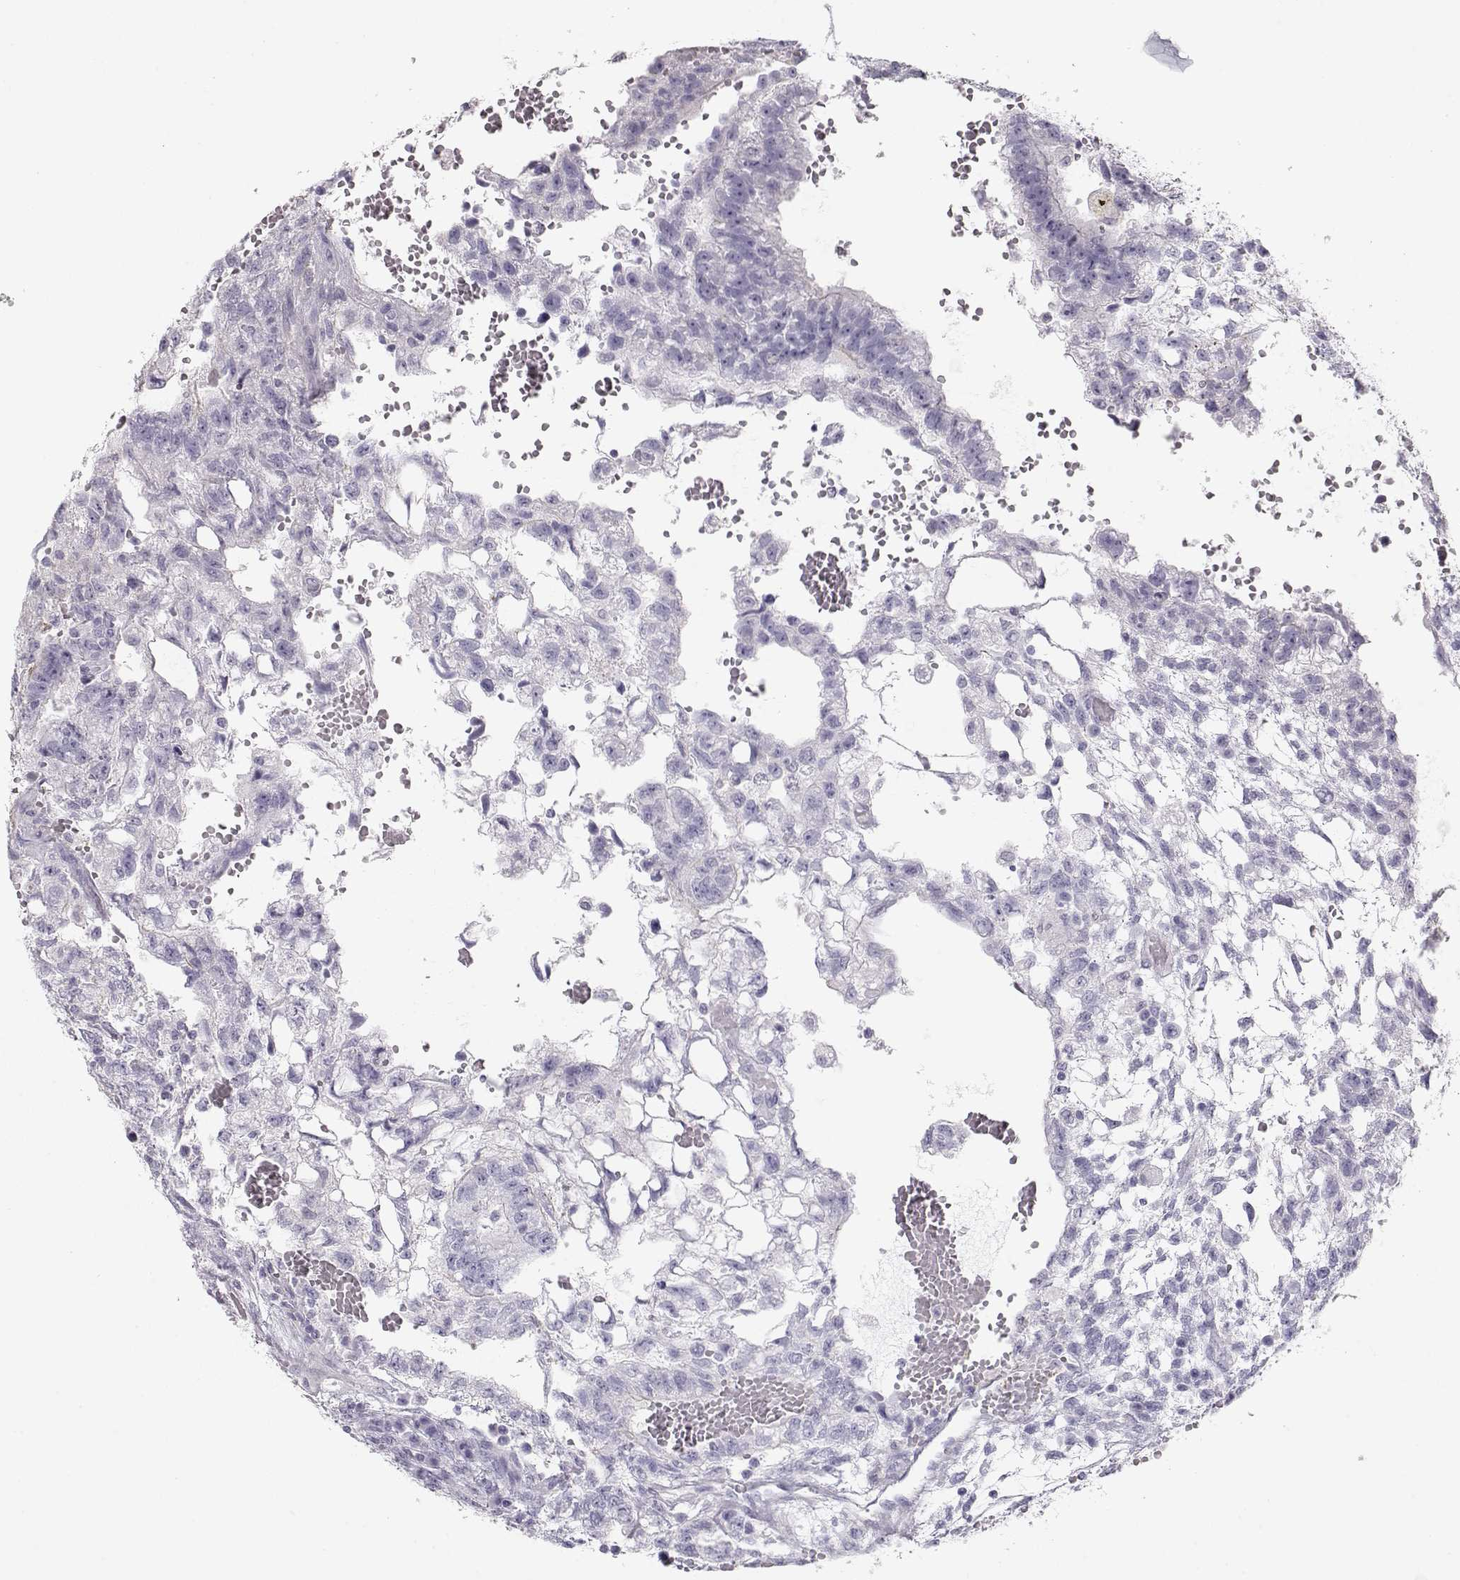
{"staining": {"intensity": "negative", "quantity": "none", "location": "none"}, "tissue": "testis cancer", "cell_type": "Tumor cells", "image_type": "cancer", "snomed": [{"axis": "morphology", "description": "Carcinoma, Embryonal, NOS"}, {"axis": "topography", "description": "Testis"}], "caption": "Embryonal carcinoma (testis) stained for a protein using immunohistochemistry displays no expression tumor cells.", "gene": "SLITRK3", "patient": {"sex": "male", "age": 32}}